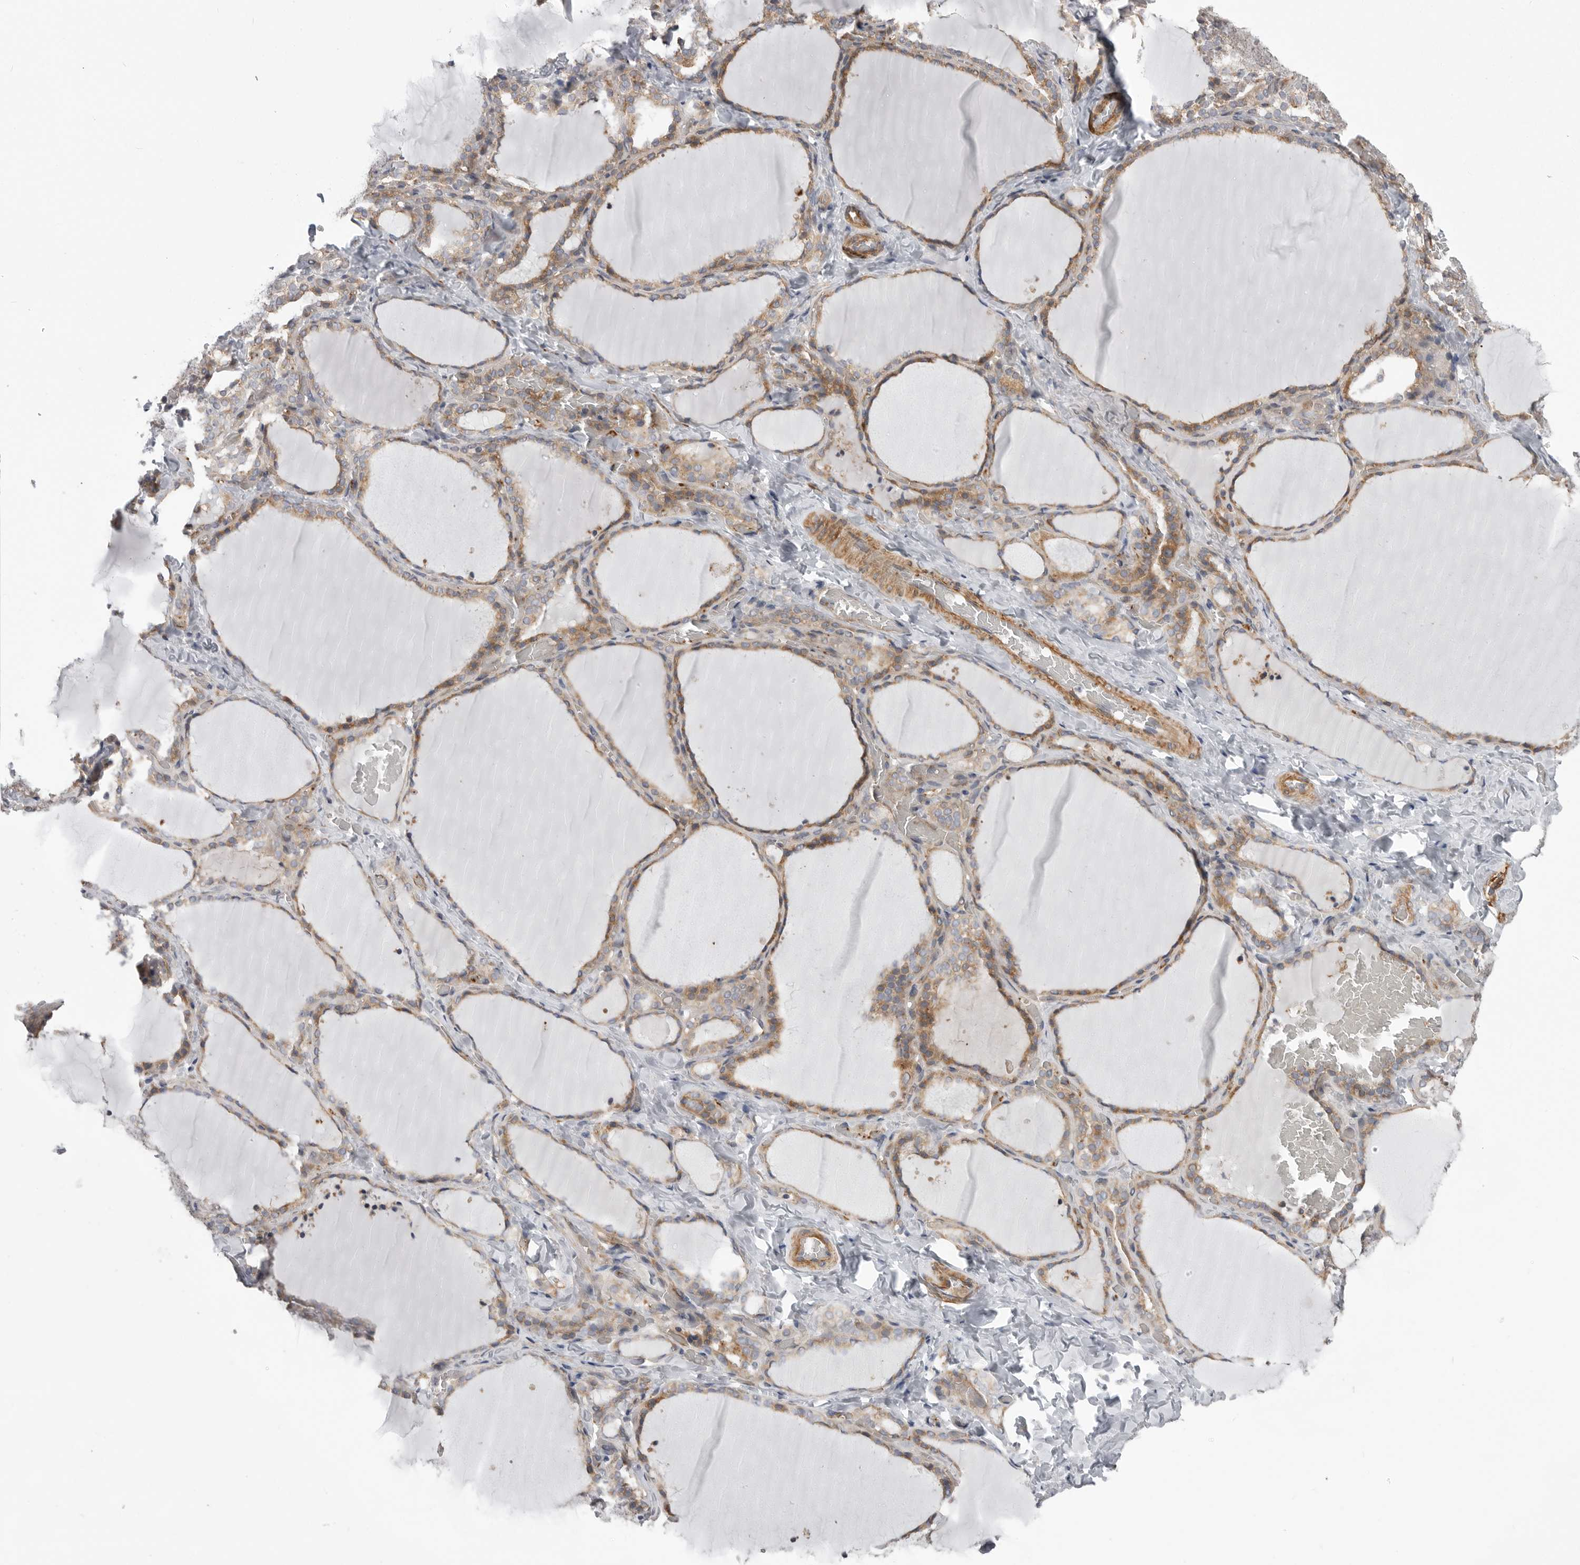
{"staining": {"intensity": "moderate", "quantity": ">75%", "location": "cytoplasmic/membranous"}, "tissue": "thyroid gland", "cell_type": "Glandular cells", "image_type": "normal", "snomed": [{"axis": "morphology", "description": "Normal tissue, NOS"}, {"axis": "topography", "description": "Thyroid gland"}], "caption": "The immunohistochemical stain shows moderate cytoplasmic/membranous staining in glandular cells of unremarkable thyroid gland. (DAB IHC with brightfield microscopy, high magnification).", "gene": "SCP2", "patient": {"sex": "female", "age": 22}}